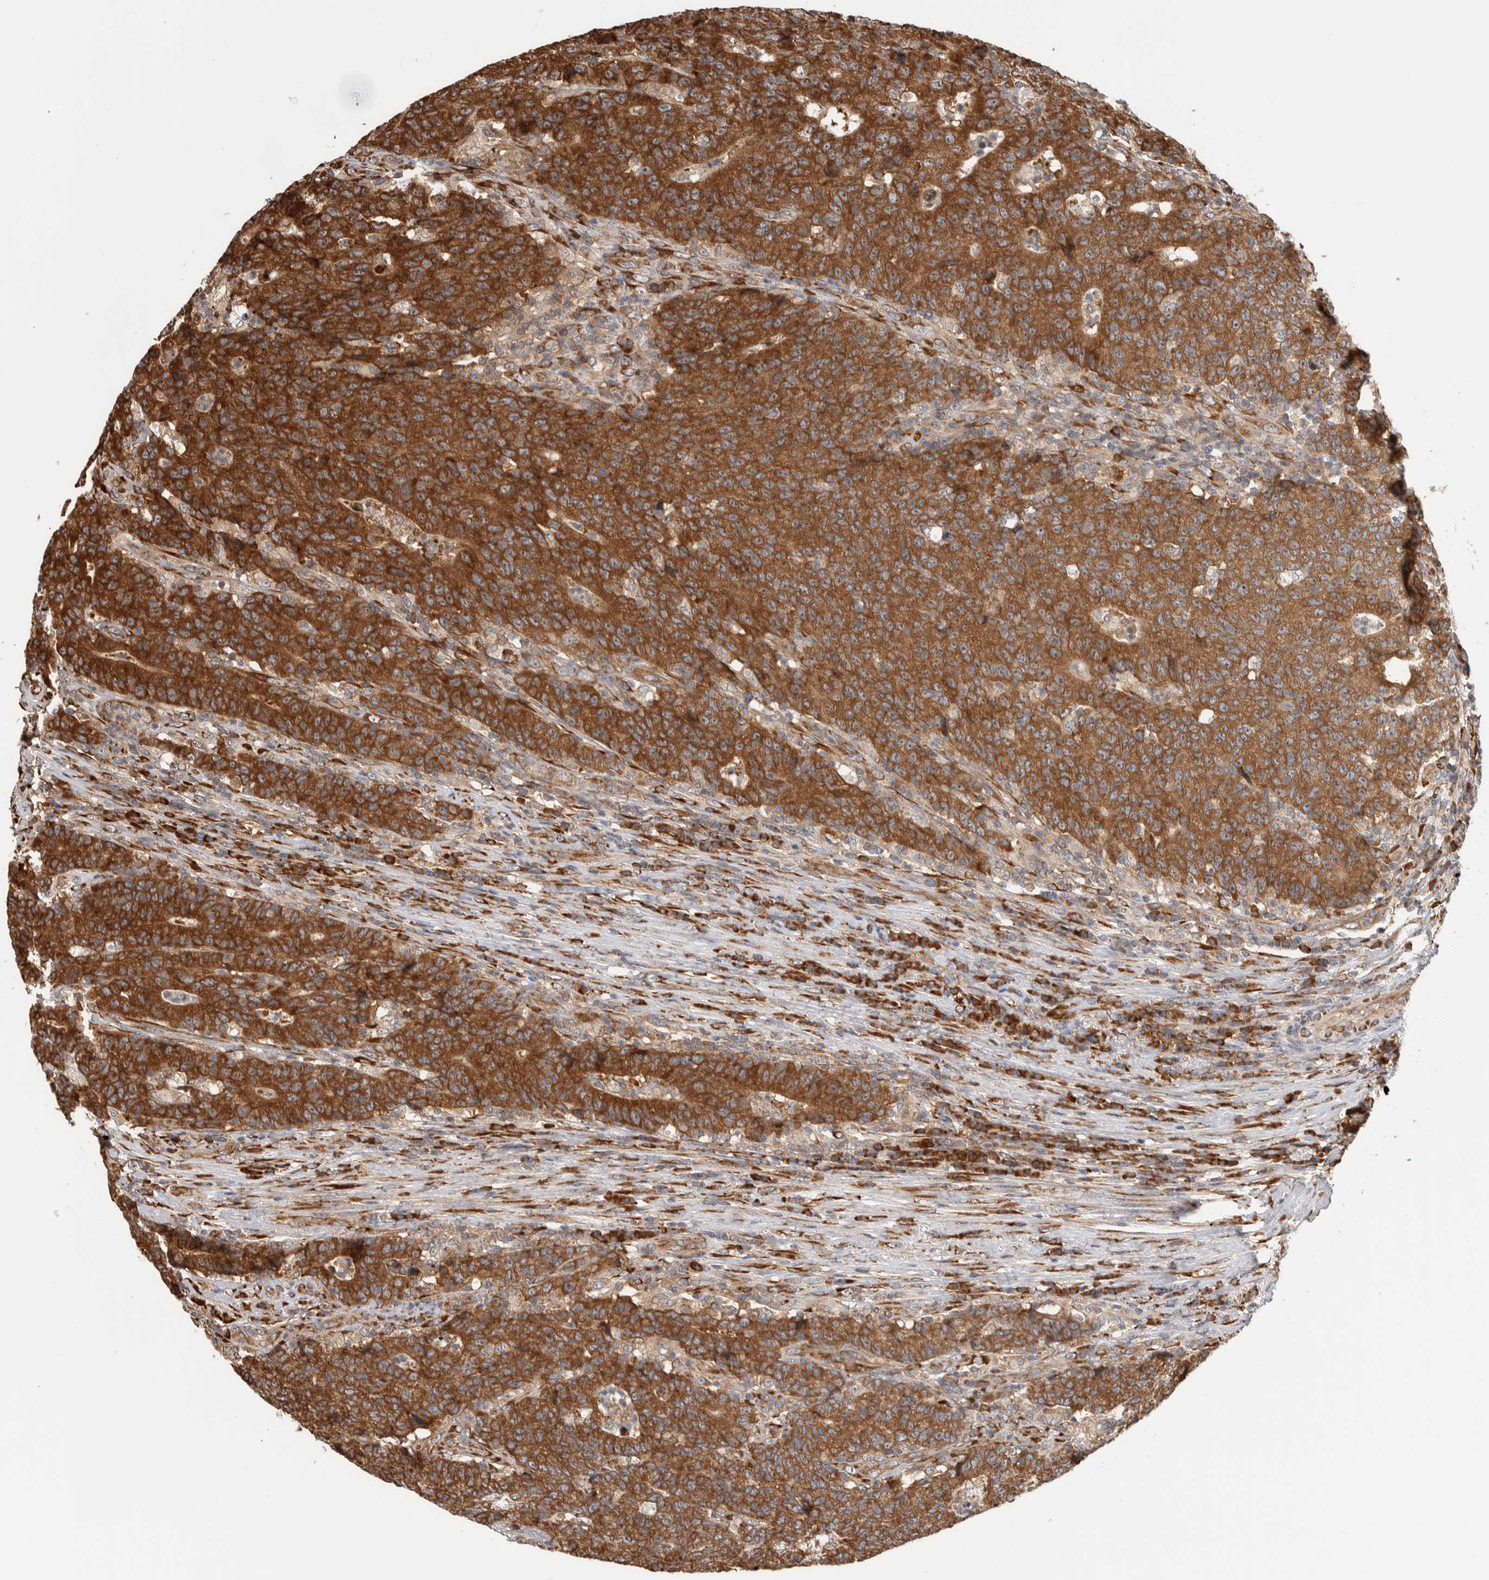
{"staining": {"intensity": "strong", "quantity": ">75%", "location": "cytoplasmic/membranous"}, "tissue": "colorectal cancer", "cell_type": "Tumor cells", "image_type": "cancer", "snomed": [{"axis": "morphology", "description": "Normal tissue, NOS"}, {"axis": "morphology", "description": "Adenocarcinoma, NOS"}, {"axis": "topography", "description": "Colon"}], "caption": "IHC (DAB (3,3'-diaminobenzidine)) staining of human adenocarcinoma (colorectal) reveals strong cytoplasmic/membranous protein staining in about >75% of tumor cells.", "gene": "EIF3H", "patient": {"sex": "female", "age": 75}}